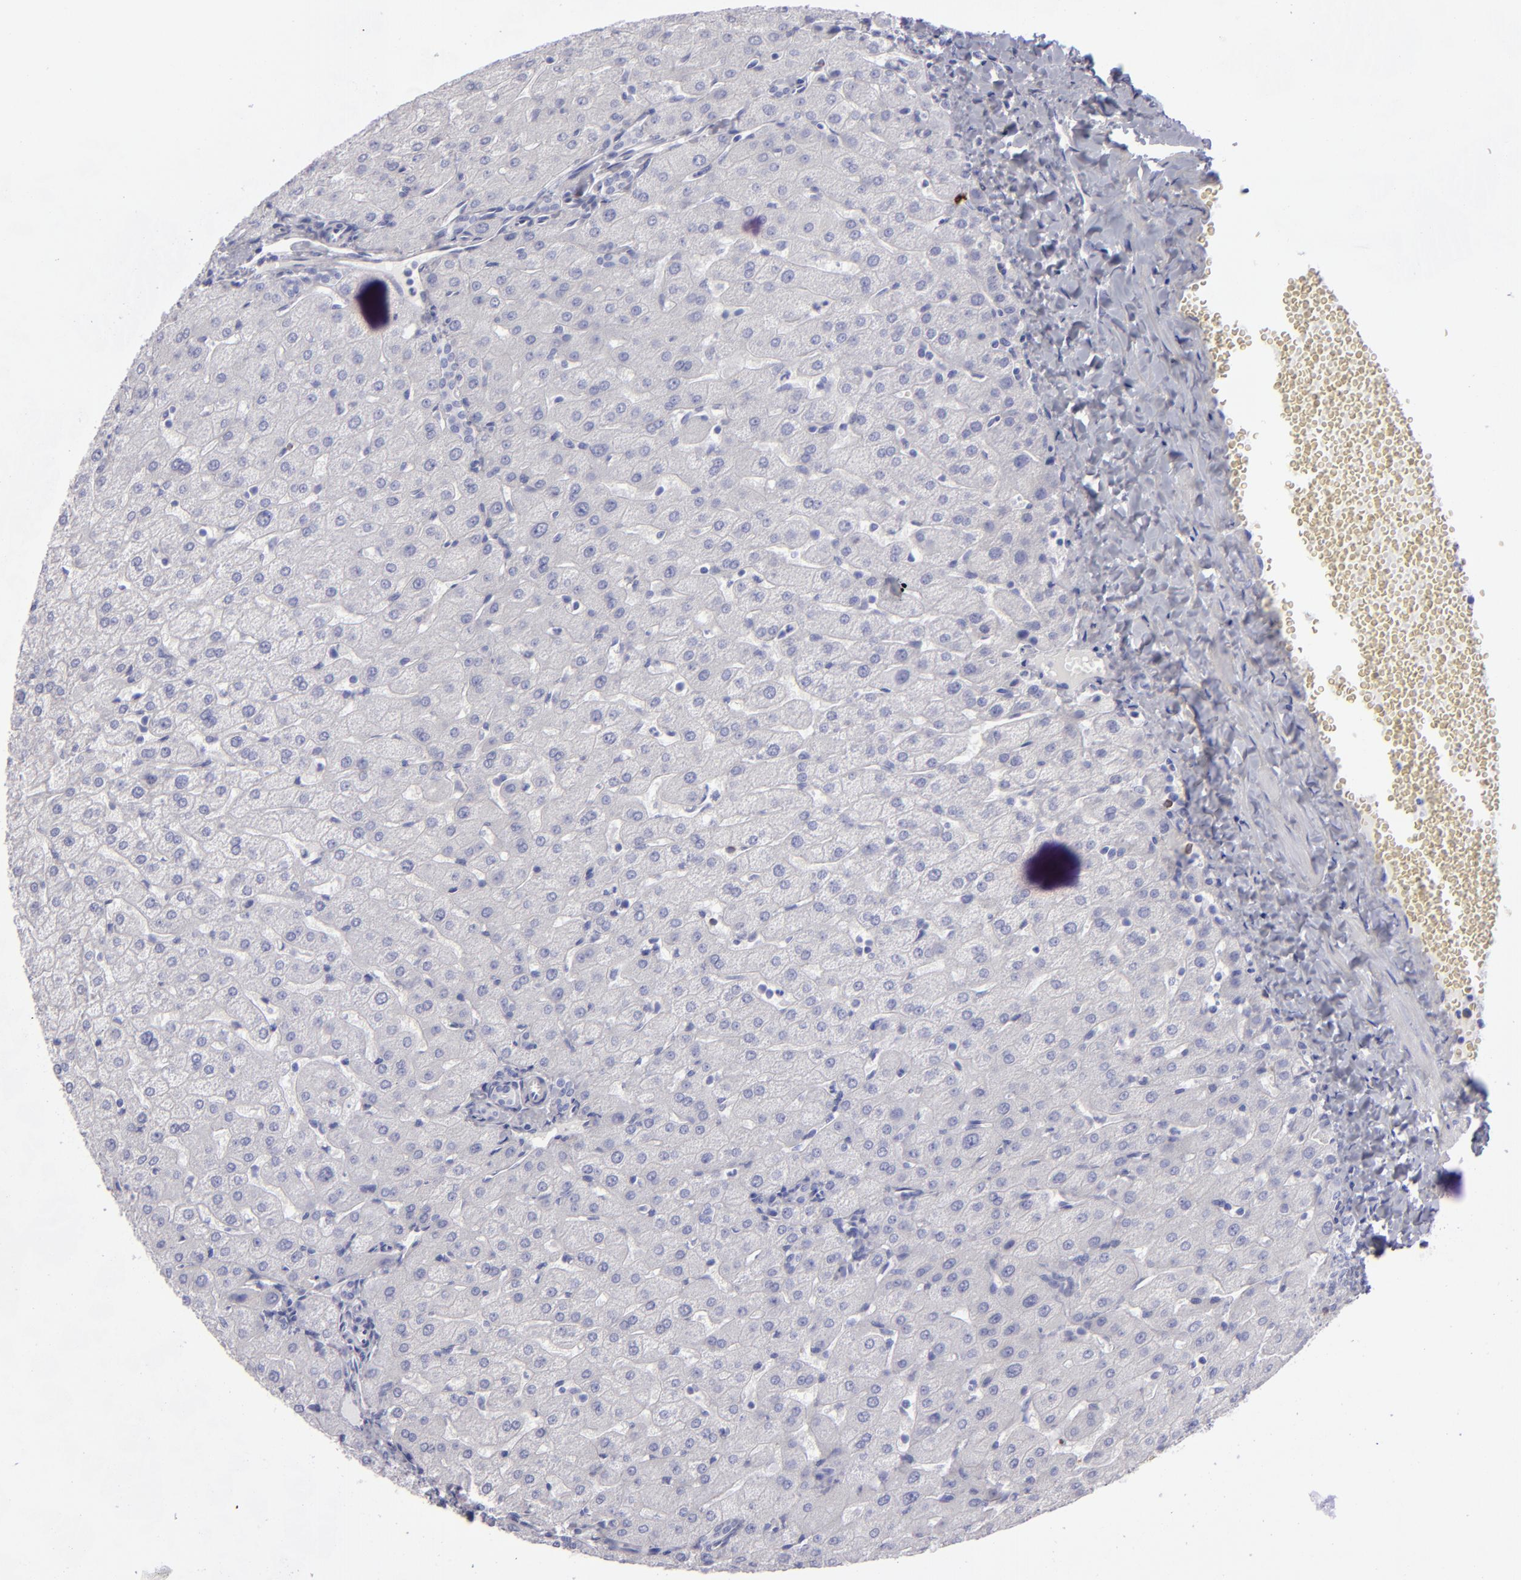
{"staining": {"intensity": "negative", "quantity": "none", "location": "none"}, "tissue": "liver", "cell_type": "Cholangiocytes", "image_type": "normal", "snomed": [{"axis": "morphology", "description": "Normal tissue, NOS"}, {"axis": "morphology", "description": "Fibrosis, NOS"}, {"axis": "topography", "description": "Liver"}], "caption": "This is an IHC histopathology image of normal human liver. There is no positivity in cholangiocytes.", "gene": "CD22", "patient": {"sex": "female", "age": 29}}